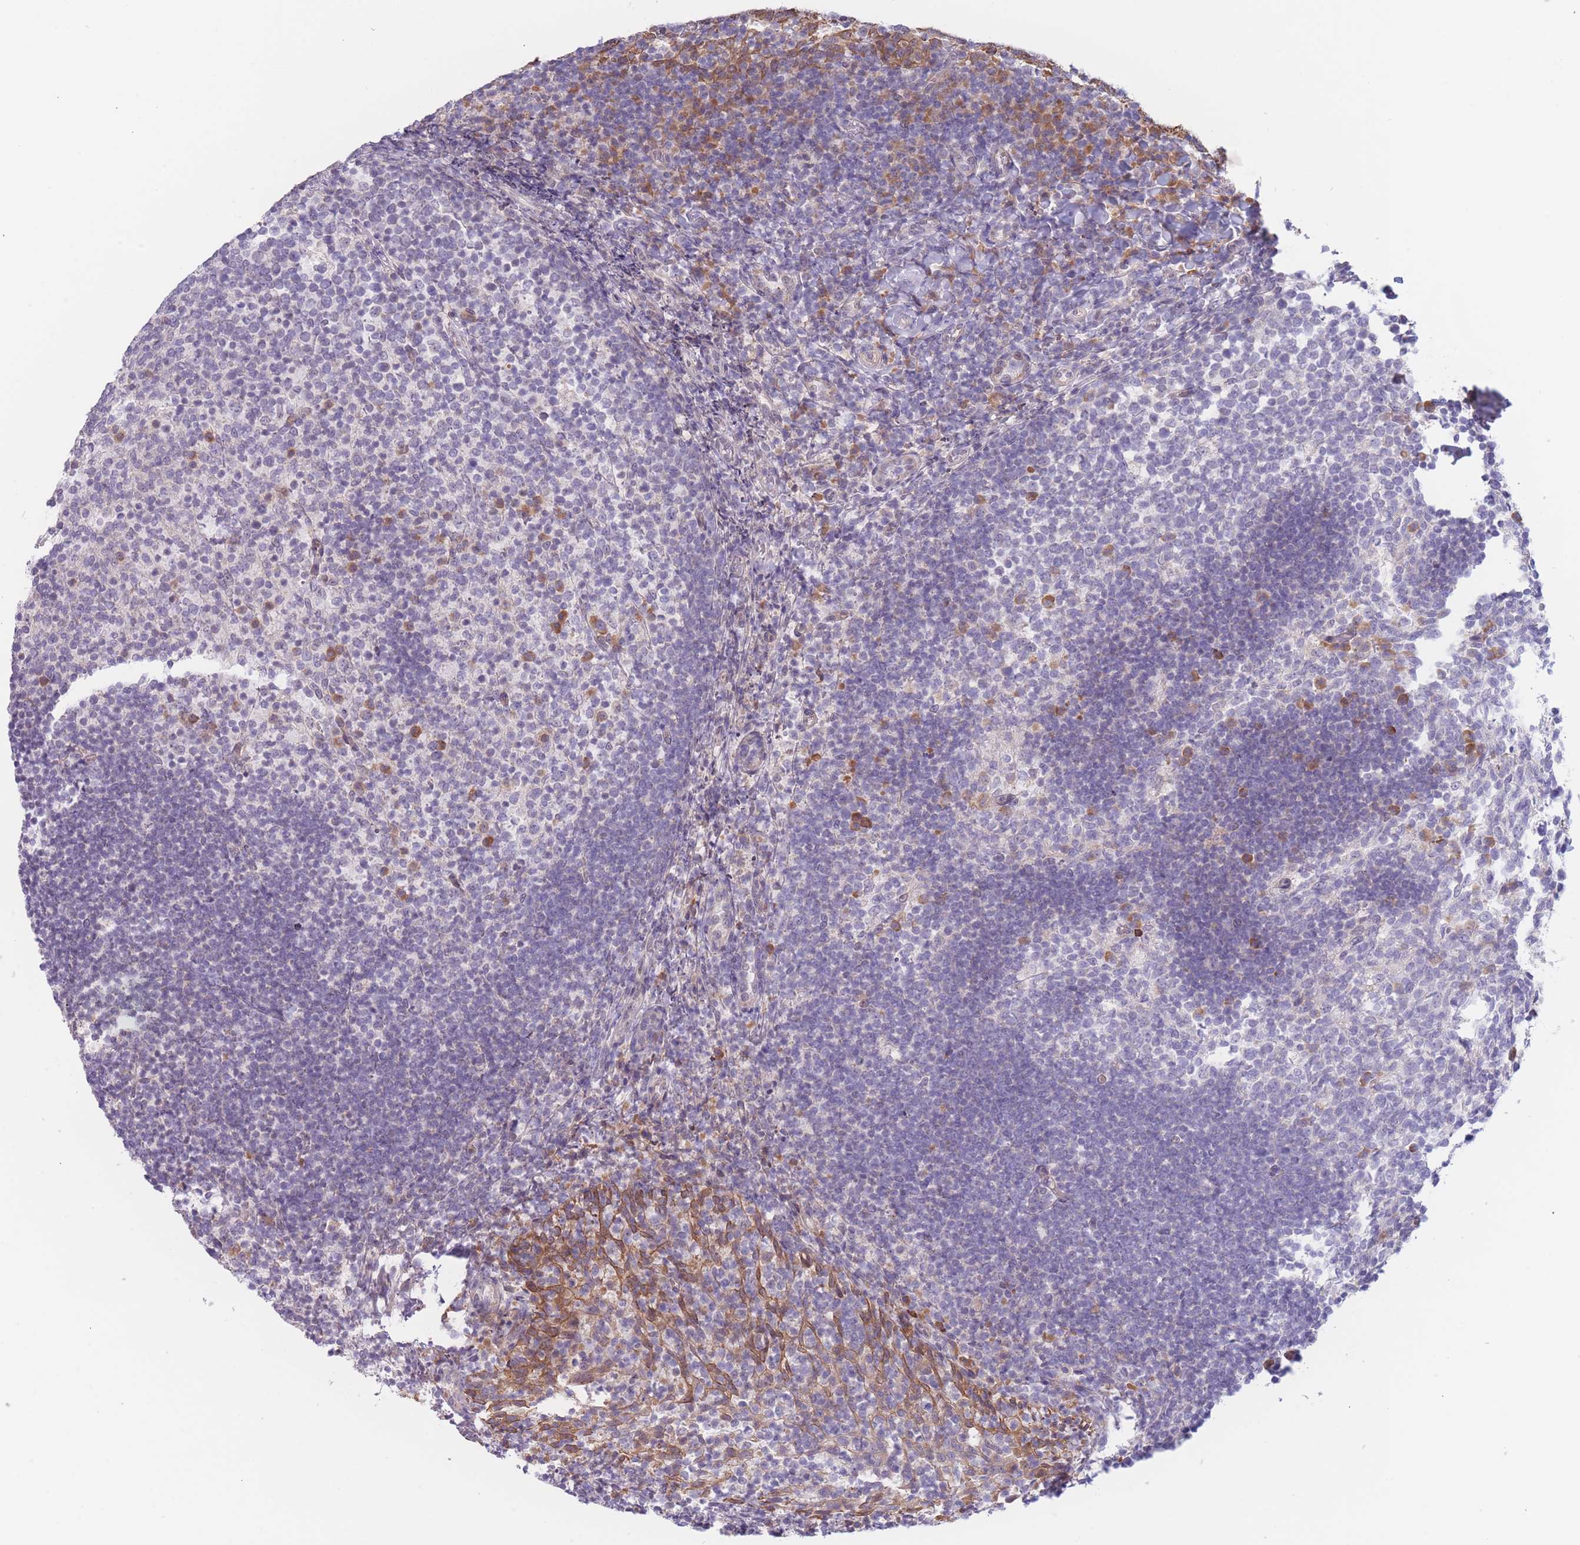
{"staining": {"intensity": "moderate", "quantity": "<25%", "location": "cytoplasmic/membranous"}, "tissue": "tonsil", "cell_type": "Germinal center cells", "image_type": "normal", "snomed": [{"axis": "morphology", "description": "Normal tissue, NOS"}, {"axis": "topography", "description": "Tonsil"}], "caption": "Immunohistochemical staining of normal tonsil exhibits low levels of moderate cytoplasmic/membranous expression in about <25% of germinal center cells.", "gene": "FAM227B", "patient": {"sex": "female", "age": 10}}